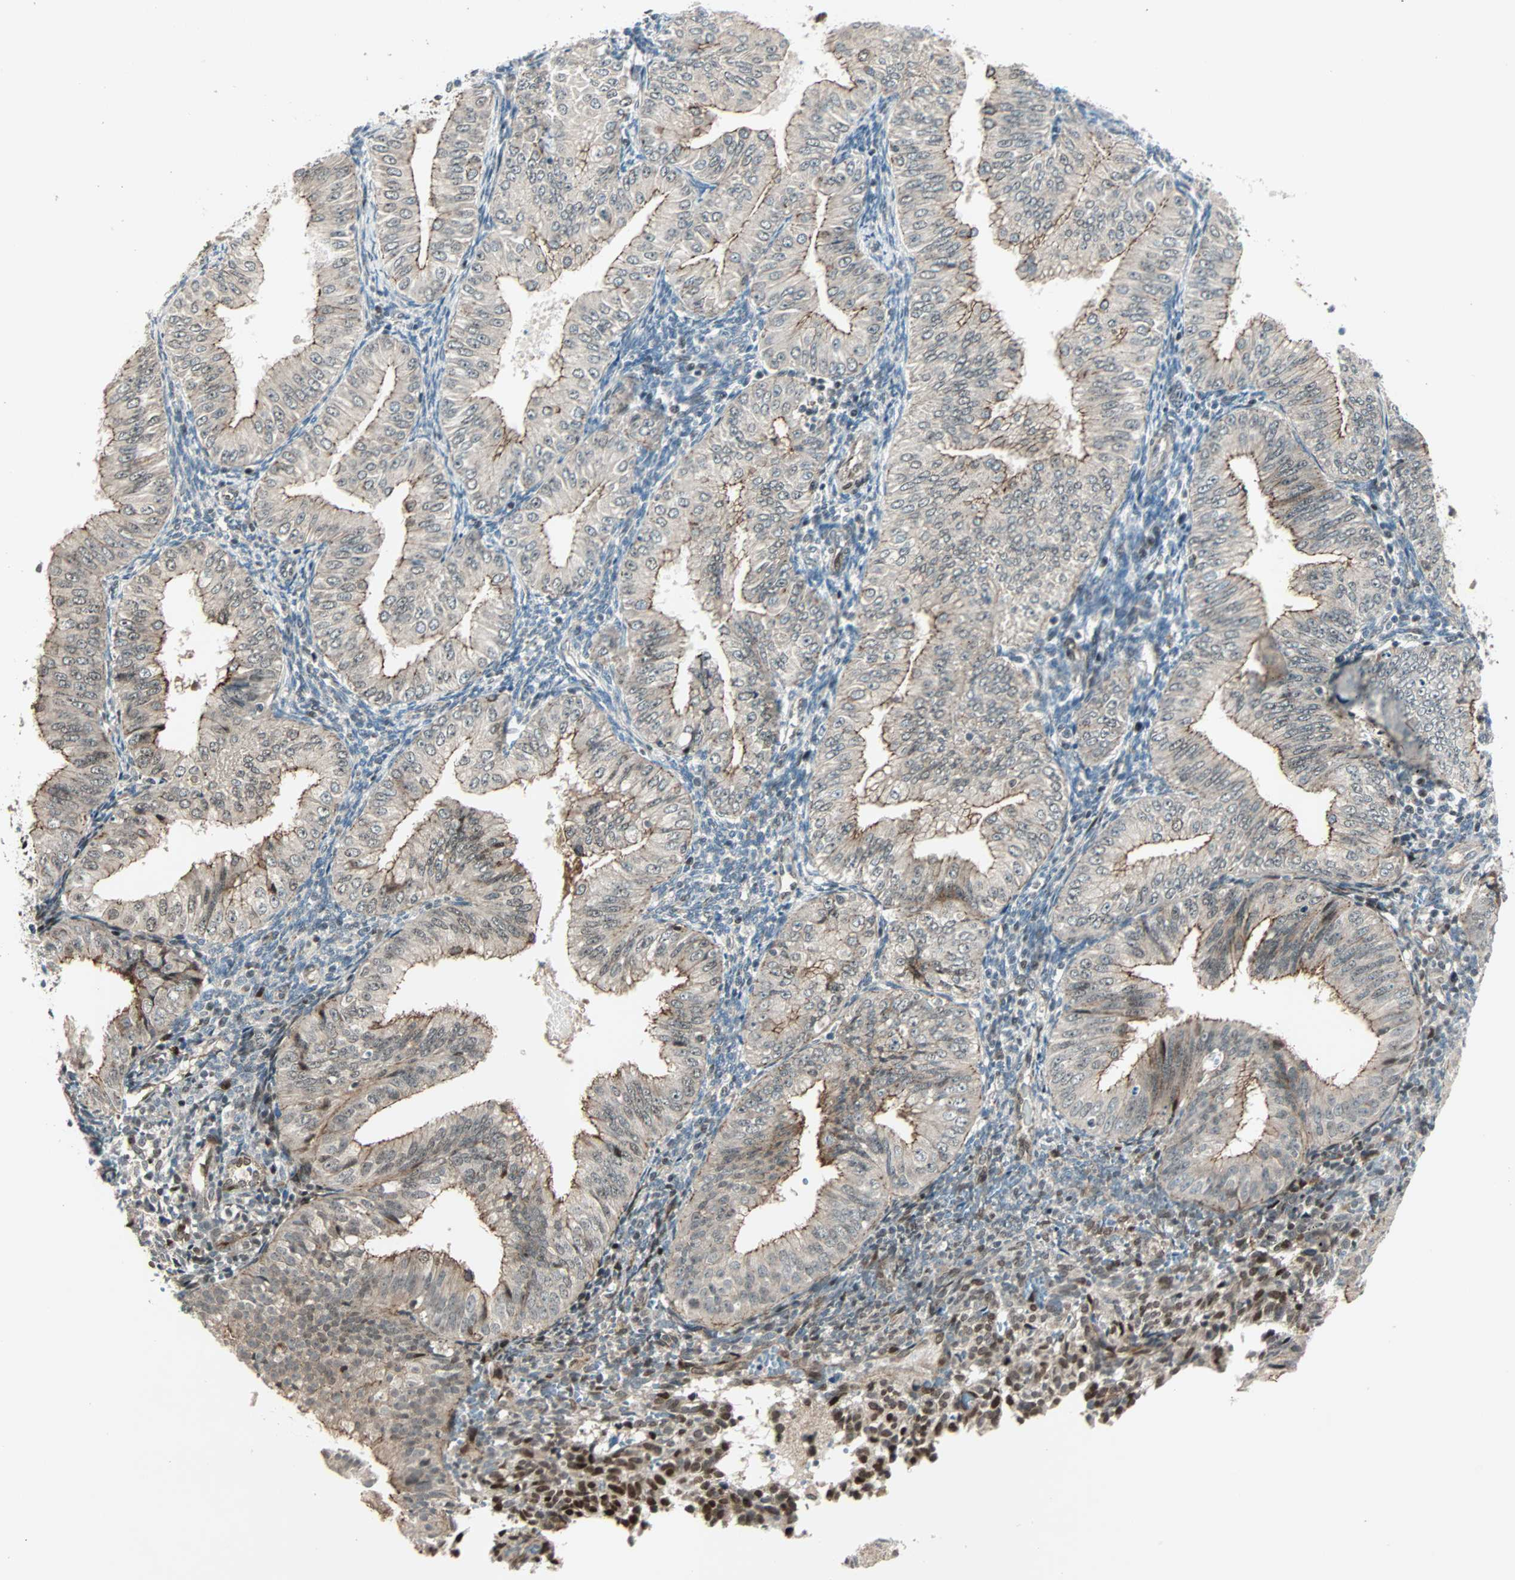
{"staining": {"intensity": "moderate", "quantity": ">75%", "location": "cytoplasmic/membranous"}, "tissue": "endometrial cancer", "cell_type": "Tumor cells", "image_type": "cancer", "snomed": [{"axis": "morphology", "description": "Normal tissue, NOS"}, {"axis": "morphology", "description": "Adenocarcinoma, NOS"}, {"axis": "topography", "description": "Endometrium"}], "caption": "Tumor cells demonstrate medium levels of moderate cytoplasmic/membranous expression in about >75% of cells in human endometrial adenocarcinoma. (DAB (3,3'-diaminobenzidine) IHC, brown staining for protein, blue staining for nuclei).", "gene": "CBX4", "patient": {"sex": "female", "age": 53}}